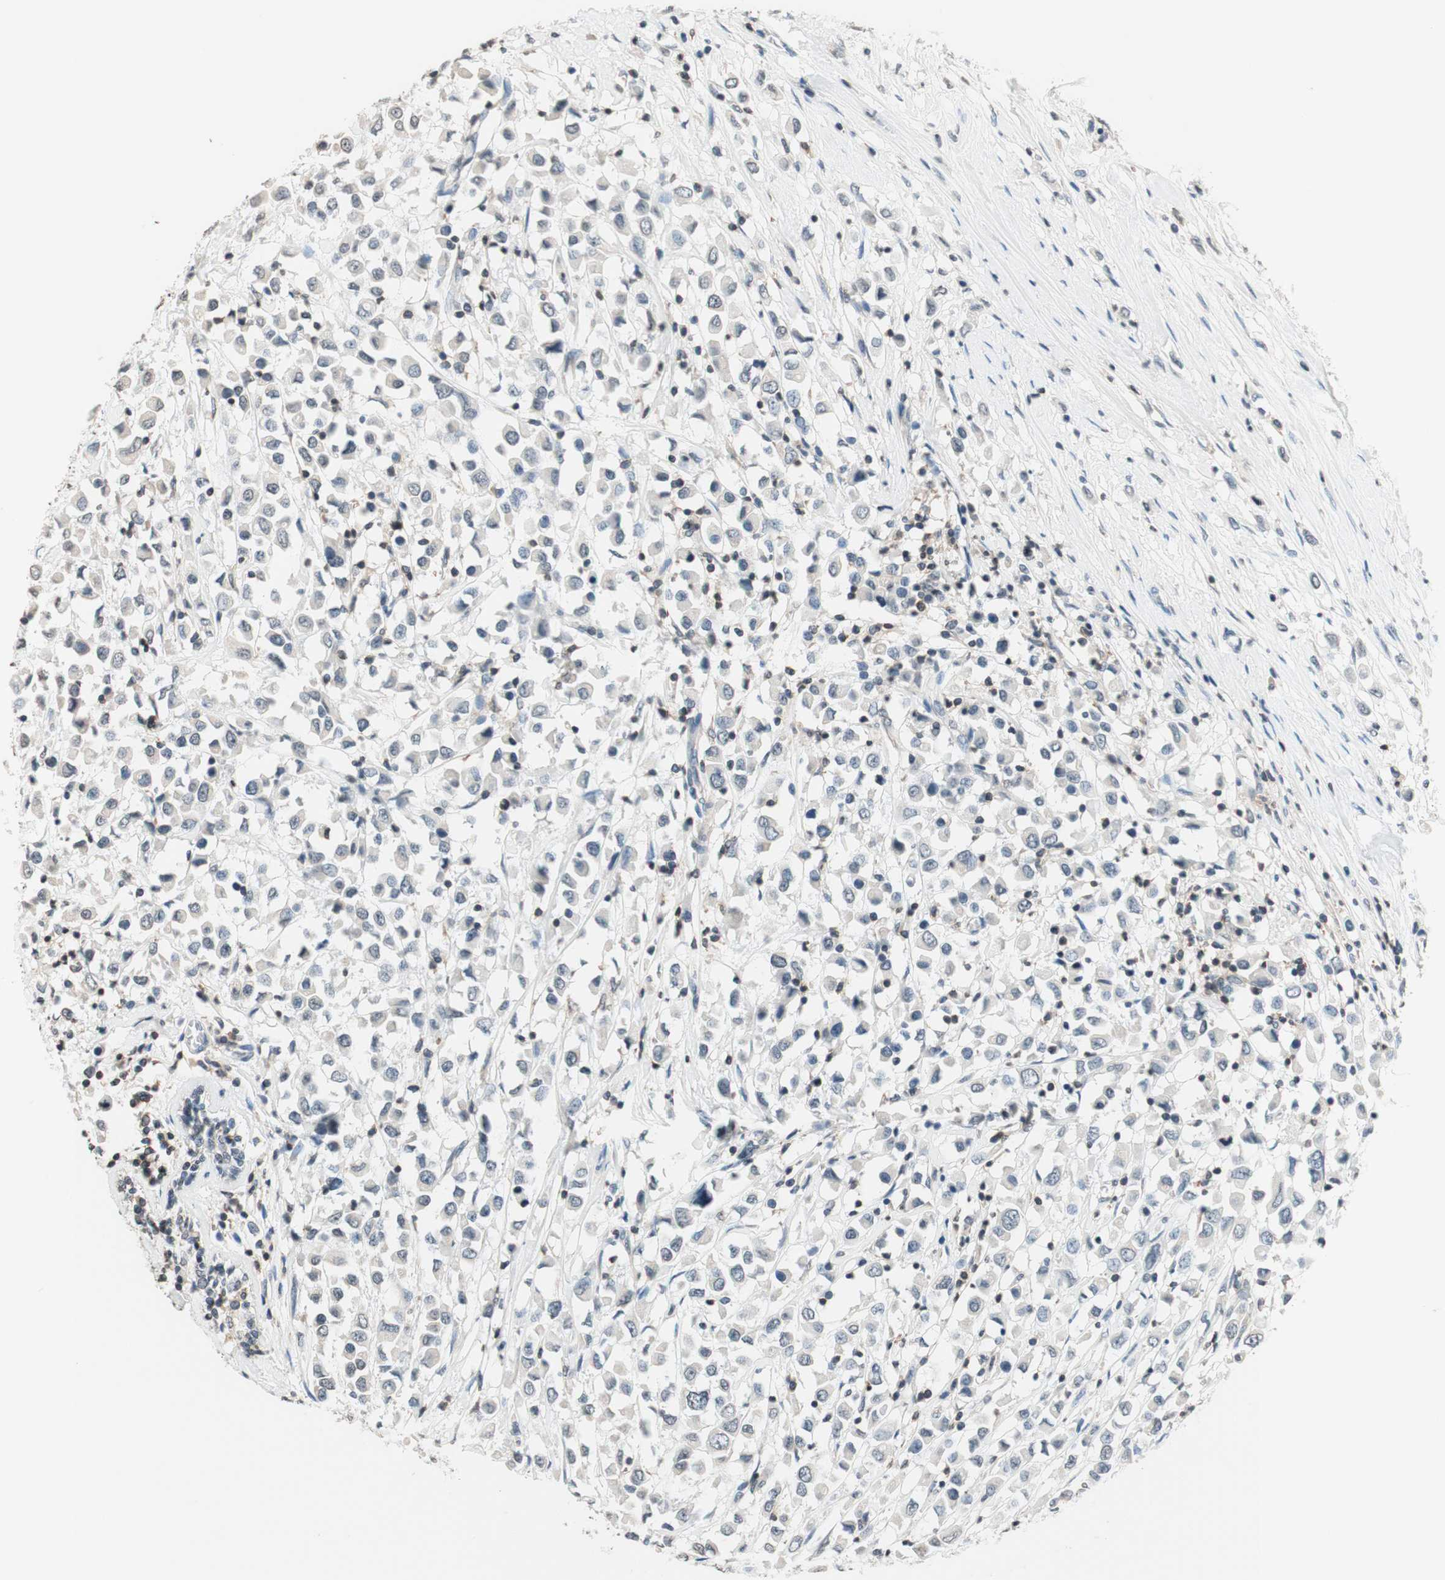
{"staining": {"intensity": "negative", "quantity": "none", "location": "none"}, "tissue": "breast cancer", "cell_type": "Tumor cells", "image_type": "cancer", "snomed": [{"axis": "morphology", "description": "Duct carcinoma"}, {"axis": "topography", "description": "Breast"}], "caption": "Immunohistochemistry of invasive ductal carcinoma (breast) displays no staining in tumor cells.", "gene": "WIPF1", "patient": {"sex": "female", "age": 61}}